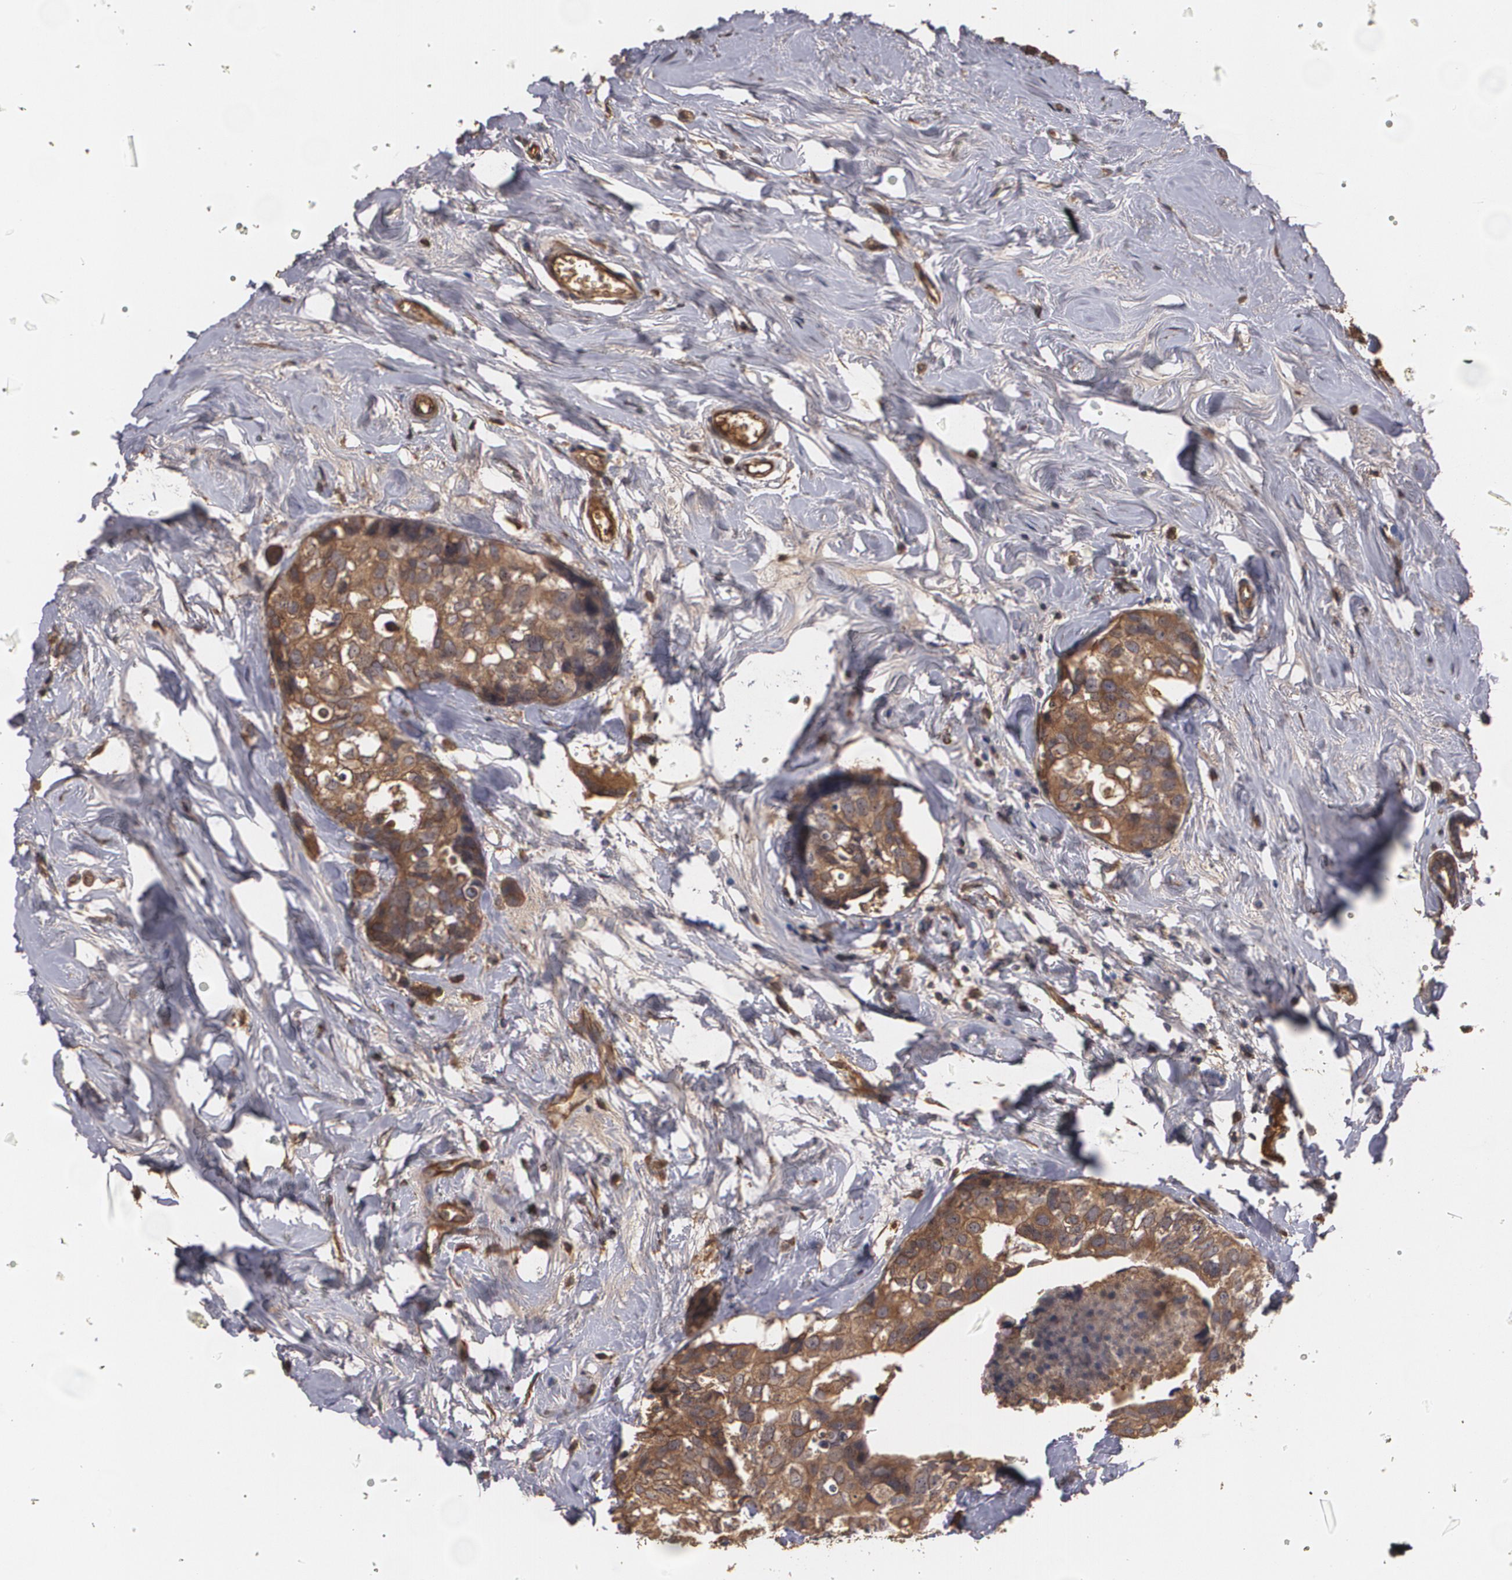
{"staining": {"intensity": "moderate", "quantity": ">75%", "location": "cytoplasmic/membranous"}, "tissue": "breast cancer", "cell_type": "Tumor cells", "image_type": "cancer", "snomed": [{"axis": "morphology", "description": "Normal tissue, NOS"}, {"axis": "morphology", "description": "Duct carcinoma"}, {"axis": "topography", "description": "Breast"}], "caption": "A high-resolution histopathology image shows immunohistochemistry (IHC) staining of invasive ductal carcinoma (breast), which reveals moderate cytoplasmic/membranous positivity in approximately >75% of tumor cells.", "gene": "PON1", "patient": {"sex": "female", "age": 50}}